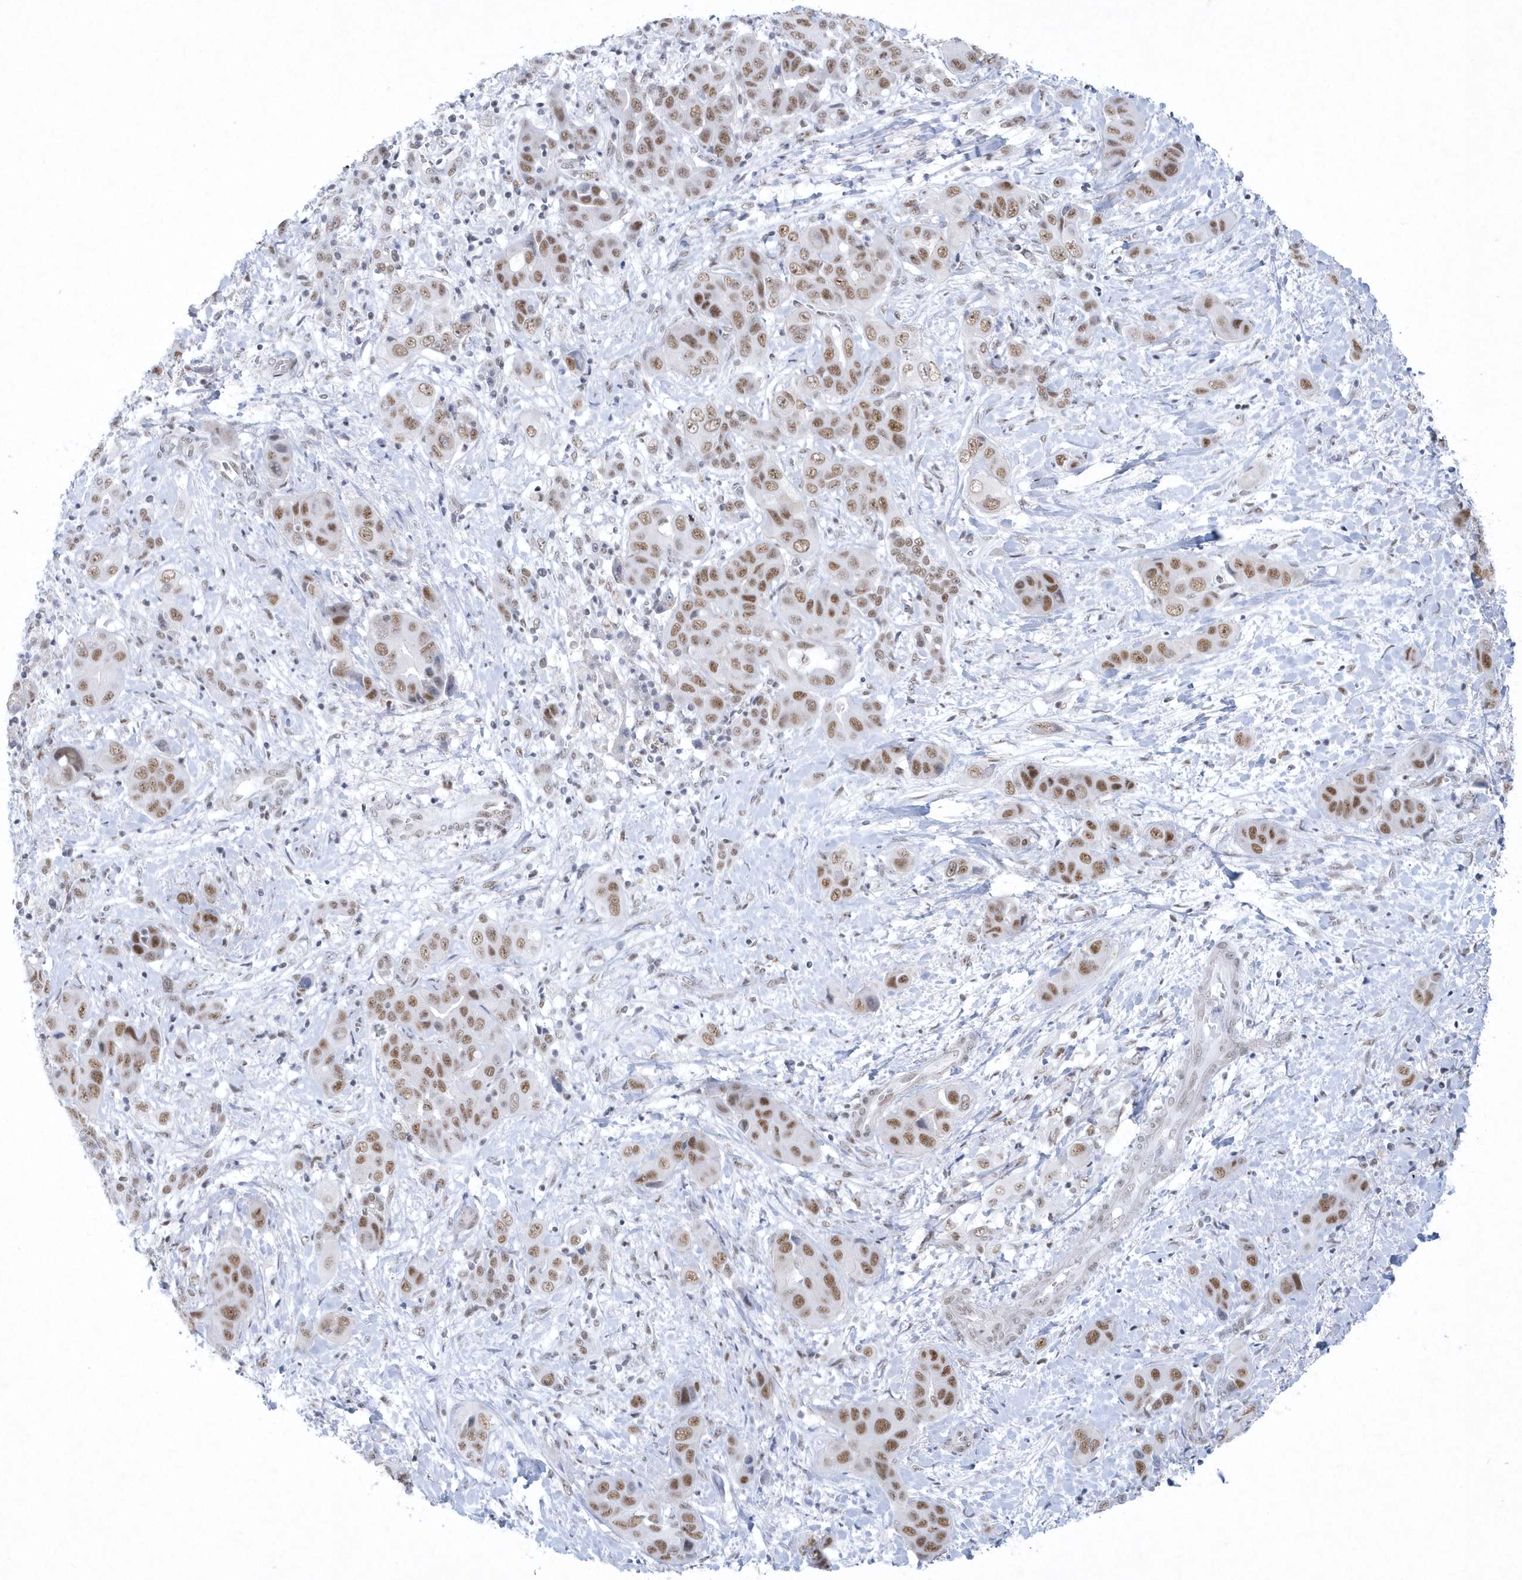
{"staining": {"intensity": "moderate", "quantity": ">75%", "location": "nuclear"}, "tissue": "liver cancer", "cell_type": "Tumor cells", "image_type": "cancer", "snomed": [{"axis": "morphology", "description": "Cholangiocarcinoma"}, {"axis": "topography", "description": "Liver"}], "caption": "A high-resolution histopathology image shows immunohistochemistry staining of liver cancer (cholangiocarcinoma), which displays moderate nuclear expression in about >75% of tumor cells.", "gene": "DCLRE1A", "patient": {"sex": "female", "age": 52}}